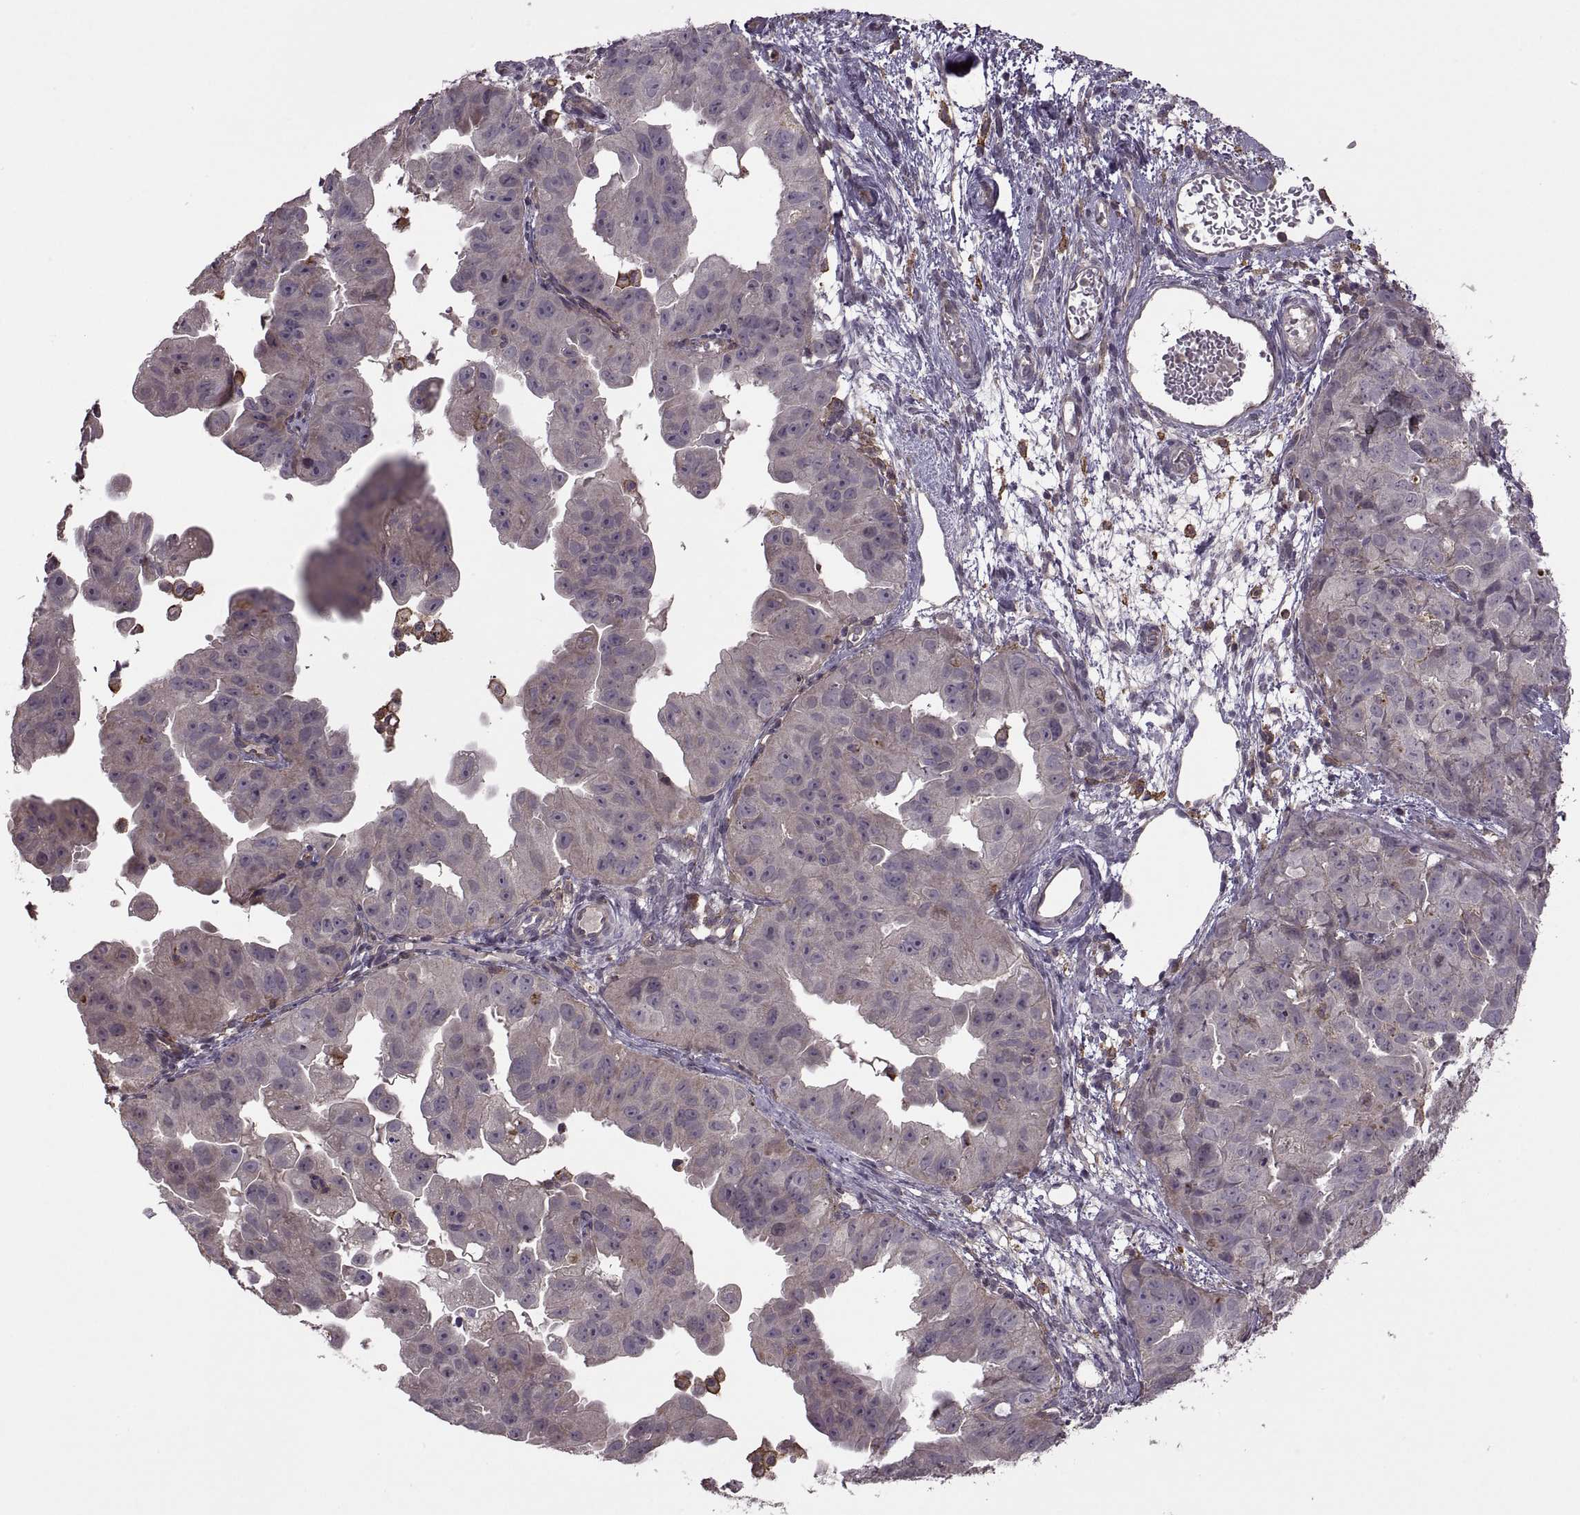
{"staining": {"intensity": "weak", "quantity": "<25%", "location": "cytoplasmic/membranous"}, "tissue": "ovarian cancer", "cell_type": "Tumor cells", "image_type": "cancer", "snomed": [{"axis": "morphology", "description": "Carcinoma, endometroid"}, {"axis": "topography", "description": "Ovary"}], "caption": "Ovarian cancer (endometroid carcinoma) was stained to show a protein in brown. There is no significant staining in tumor cells.", "gene": "PIERCE1", "patient": {"sex": "female", "age": 85}}